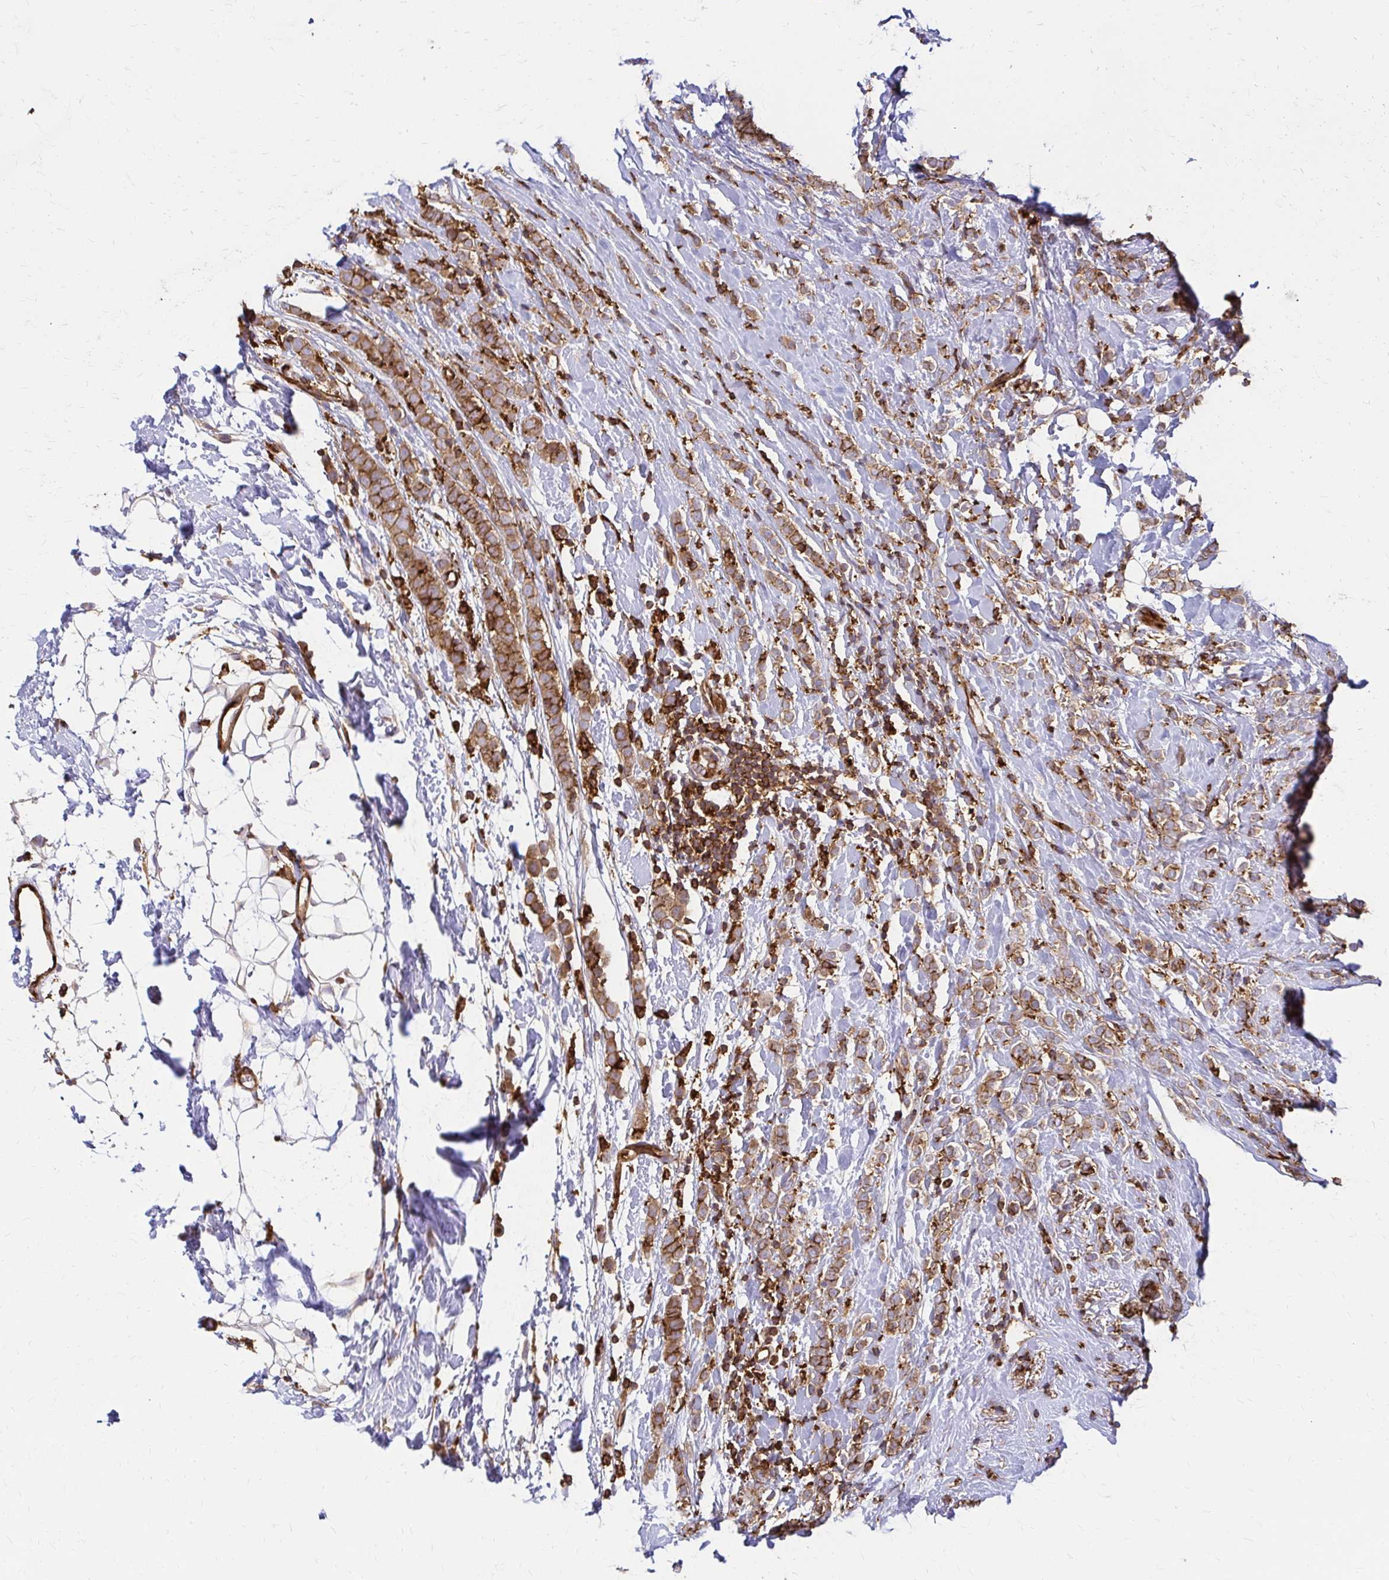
{"staining": {"intensity": "moderate", "quantity": ">75%", "location": "cytoplasmic/membranous"}, "tissue": "breast cancer", "cell_type": "Tumor cells", "image_type": "cancer", "snomed": [{"axis": "morphology", "description": "Lobular carcinoma"}, {"axis": "topography", "description": "Breast"}], "caption": "This is an image of immunohistochemistry staining of breast cancer, which shows moderate positivity in the cytoplasmic/membranous of tumor cells.", "gene": "WASF2", "patient": {"sex": "female", "age": 49}}